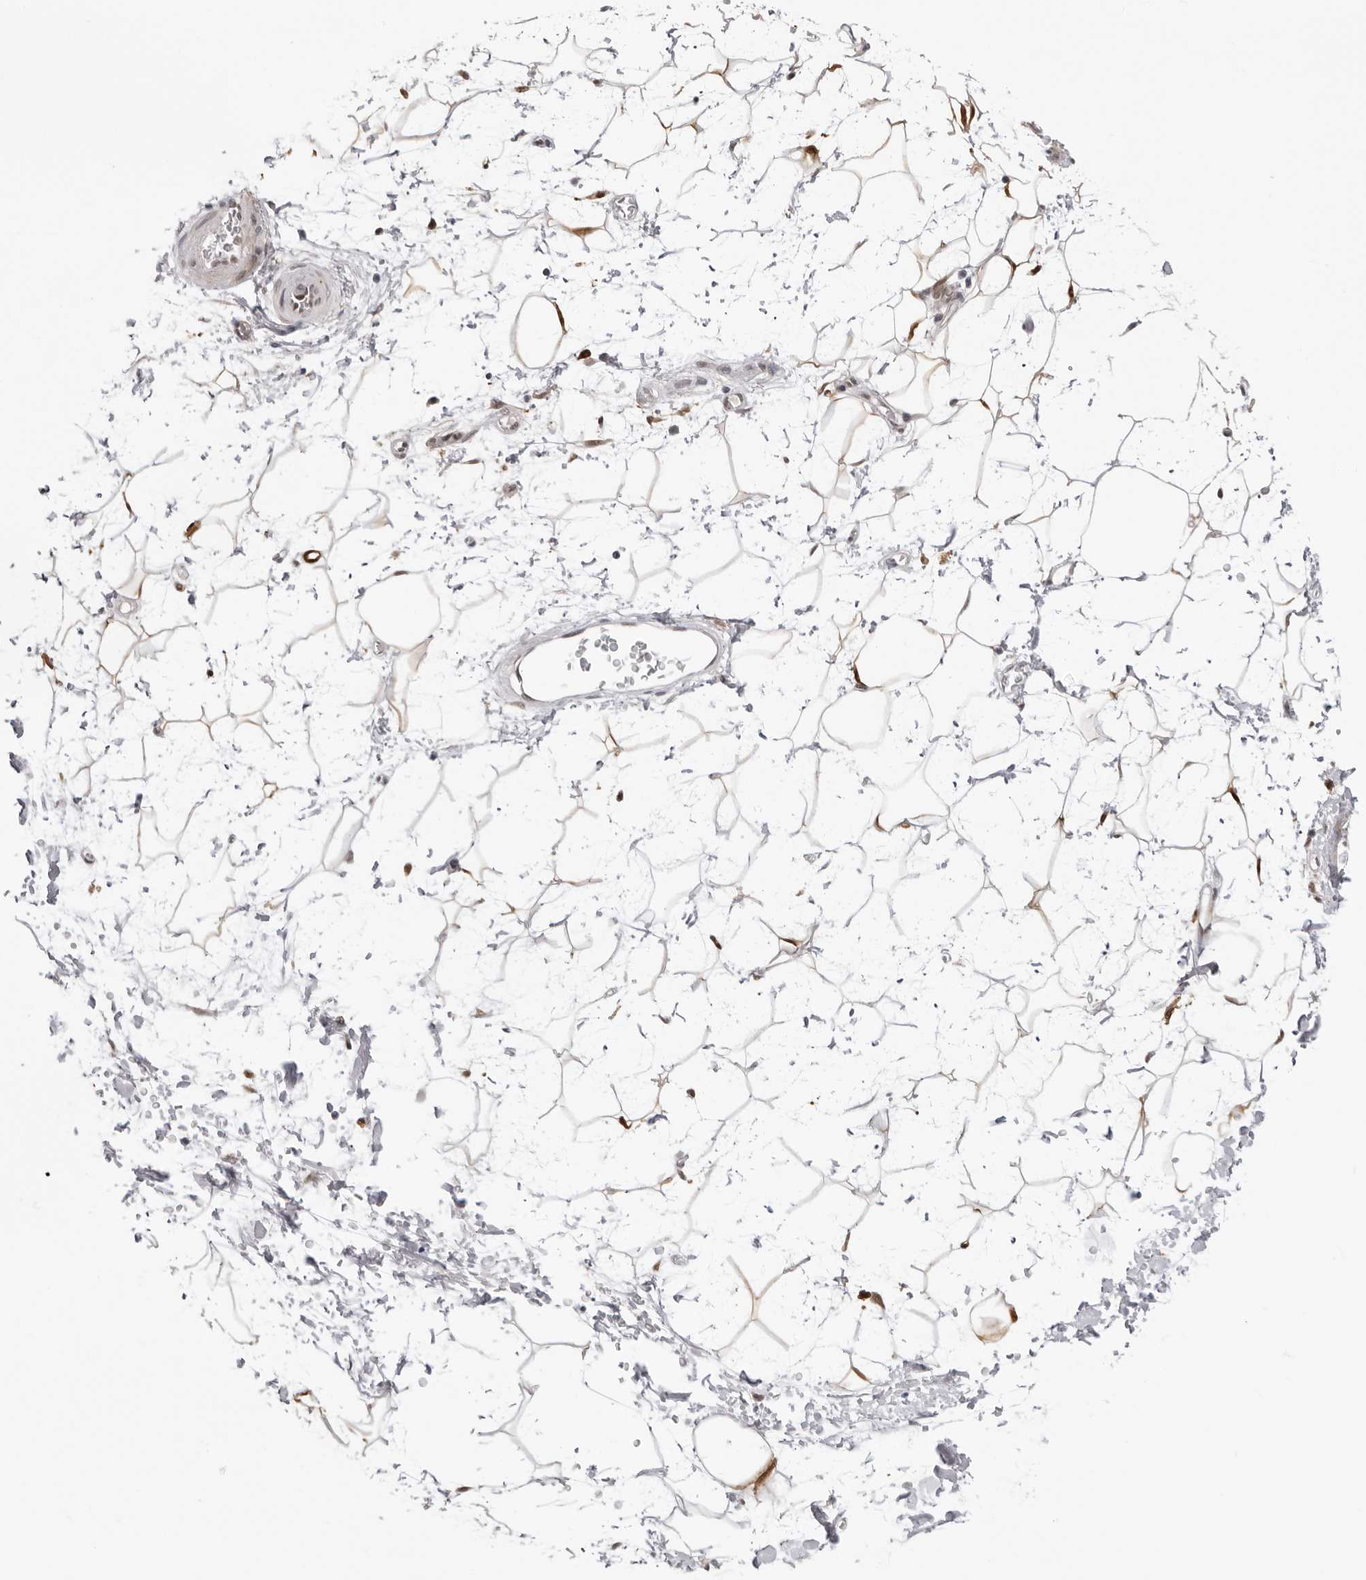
{"staining": {"intensity": "moderate", "quantity": "25%-75%", "location": "cytoplasmic/membranous,nuclear"}, "tissue": "adipose tissue", "cell_type": "Adipocytes", "image_type": "normal", "snomed": [{"axis": "morphology", "description": "Normal tissue, NOS"}, {"axis": "topography", "description": "Soft tissue"}], "caption": "Approximately 25%-75% of adipocytes in unremarkable adipose tissue show moderate cytoplasmic/membranous,nuclear protein positivity as visualized by brown immunohistochemical staining.", "gene": "SRGAP2", "patient": {"sex": "male", "age": 72}}